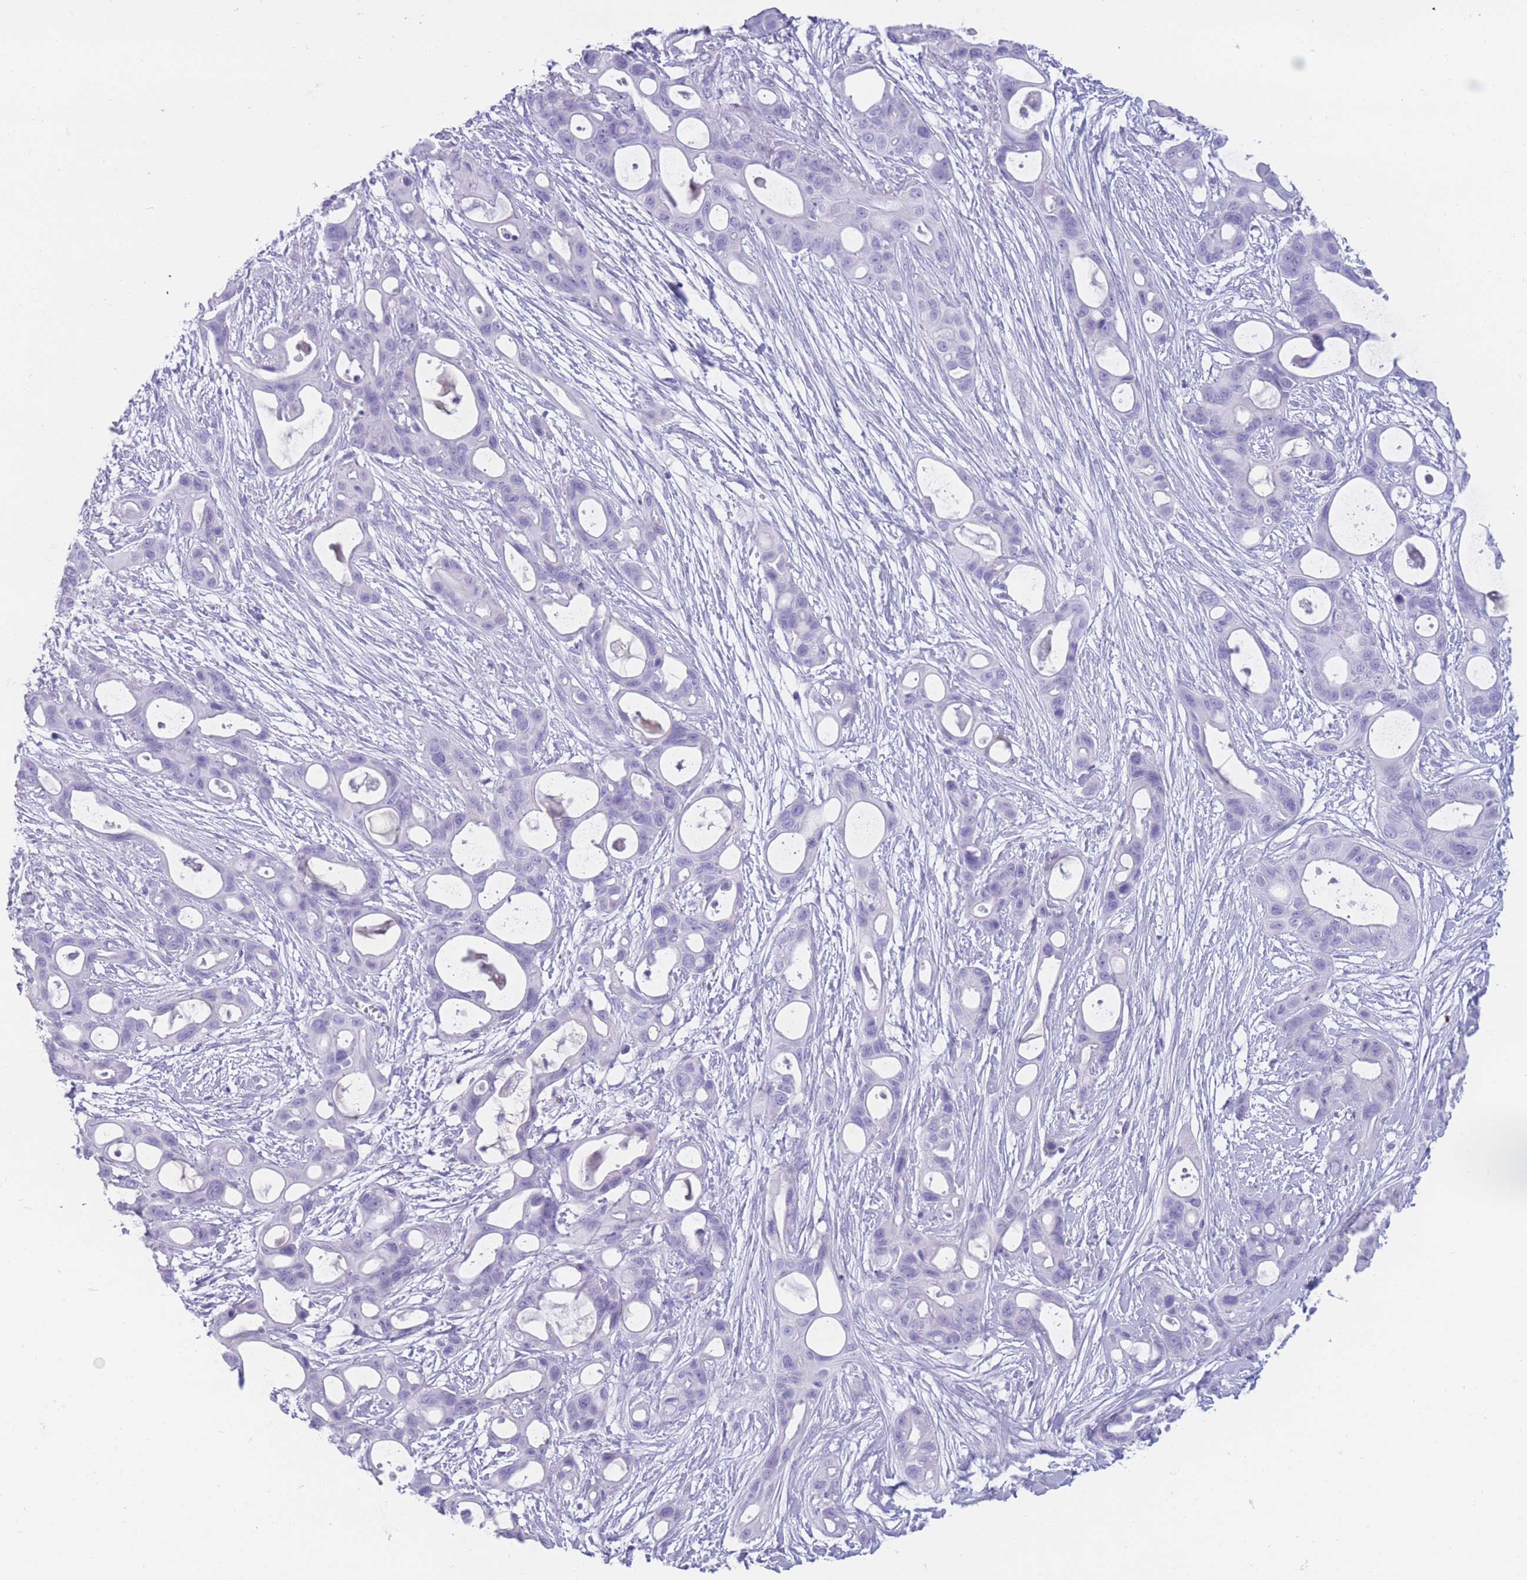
{"staining": {"intensity": "negative", "quantity": "none", "location": "none"}, "tissue": "ovarian cancer", "cell_type": "Tumor cells", "image_type": "cancer", "snomed": [{"axis": "morphology", "description": "Cystadenocarcinoma, mucinous, NOS"}, {"axis": "topography", "description": "Ovary"}], "caption": "There is no significant staining in tumor cells of ovarian mucinous cystadenocarcinoma.", "gene": "TNFSF11", "patient": {"sex": "female", "age": 70}}